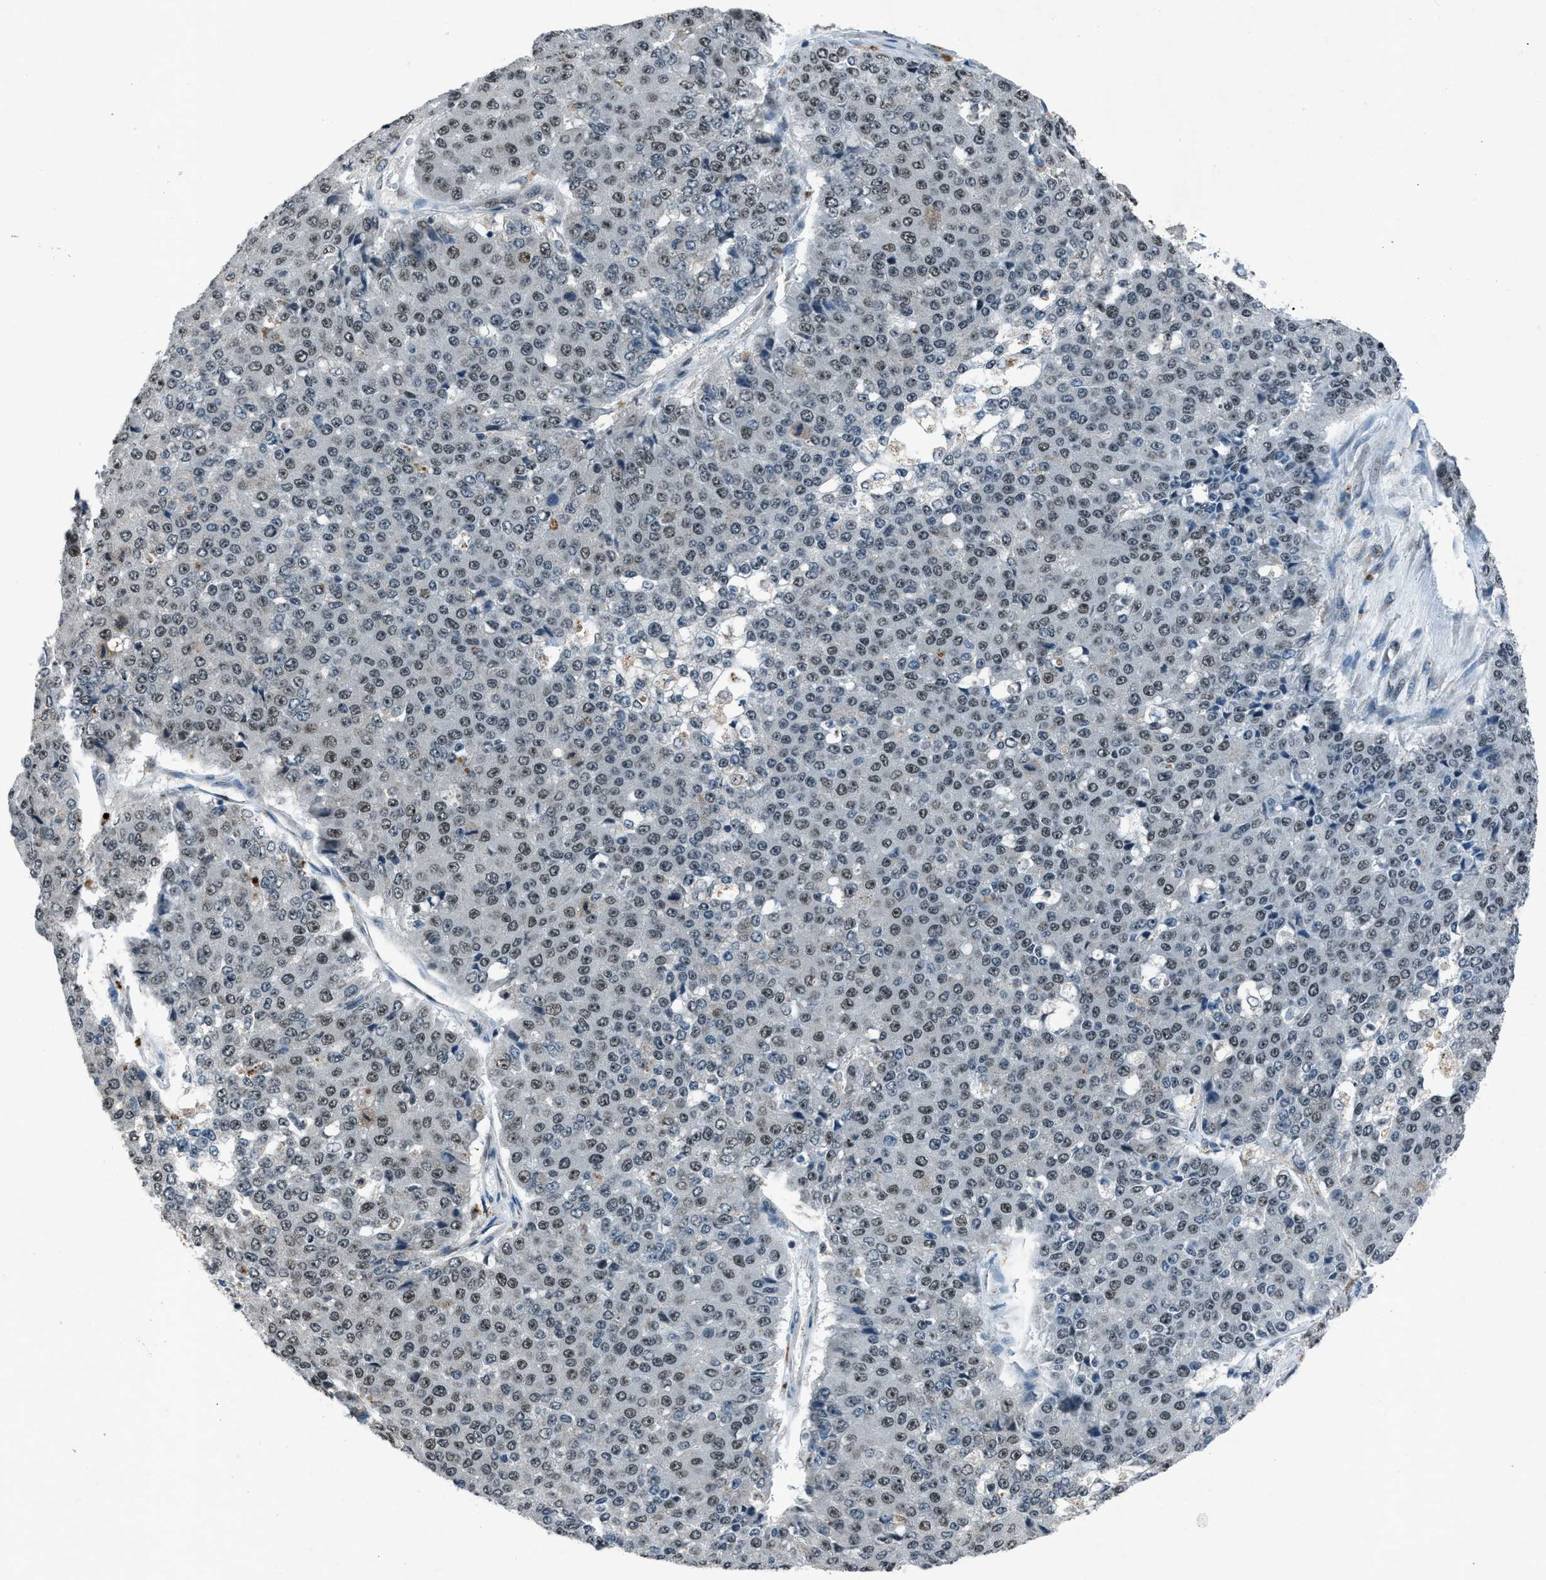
{"staining": {"intensity": "moderate", "quantity": "25%-75%", "location": "nuclear"}, "tissue": "pancreatic cancer", "cell_type": "Tumor cells", "image_type": "cancer", "snomed": [{"axis": "morphology", "description": "Adenocarcinoma, NOS"}, {"axis": "topography", "description": "Pancreas"}], "caption": "Pancreatic cancer tissue displays moderate nuclear positivity in about 25%-75% of tumor cells", "gene": "ADCY1", "patient": {"sex": "male", "age": 50}}